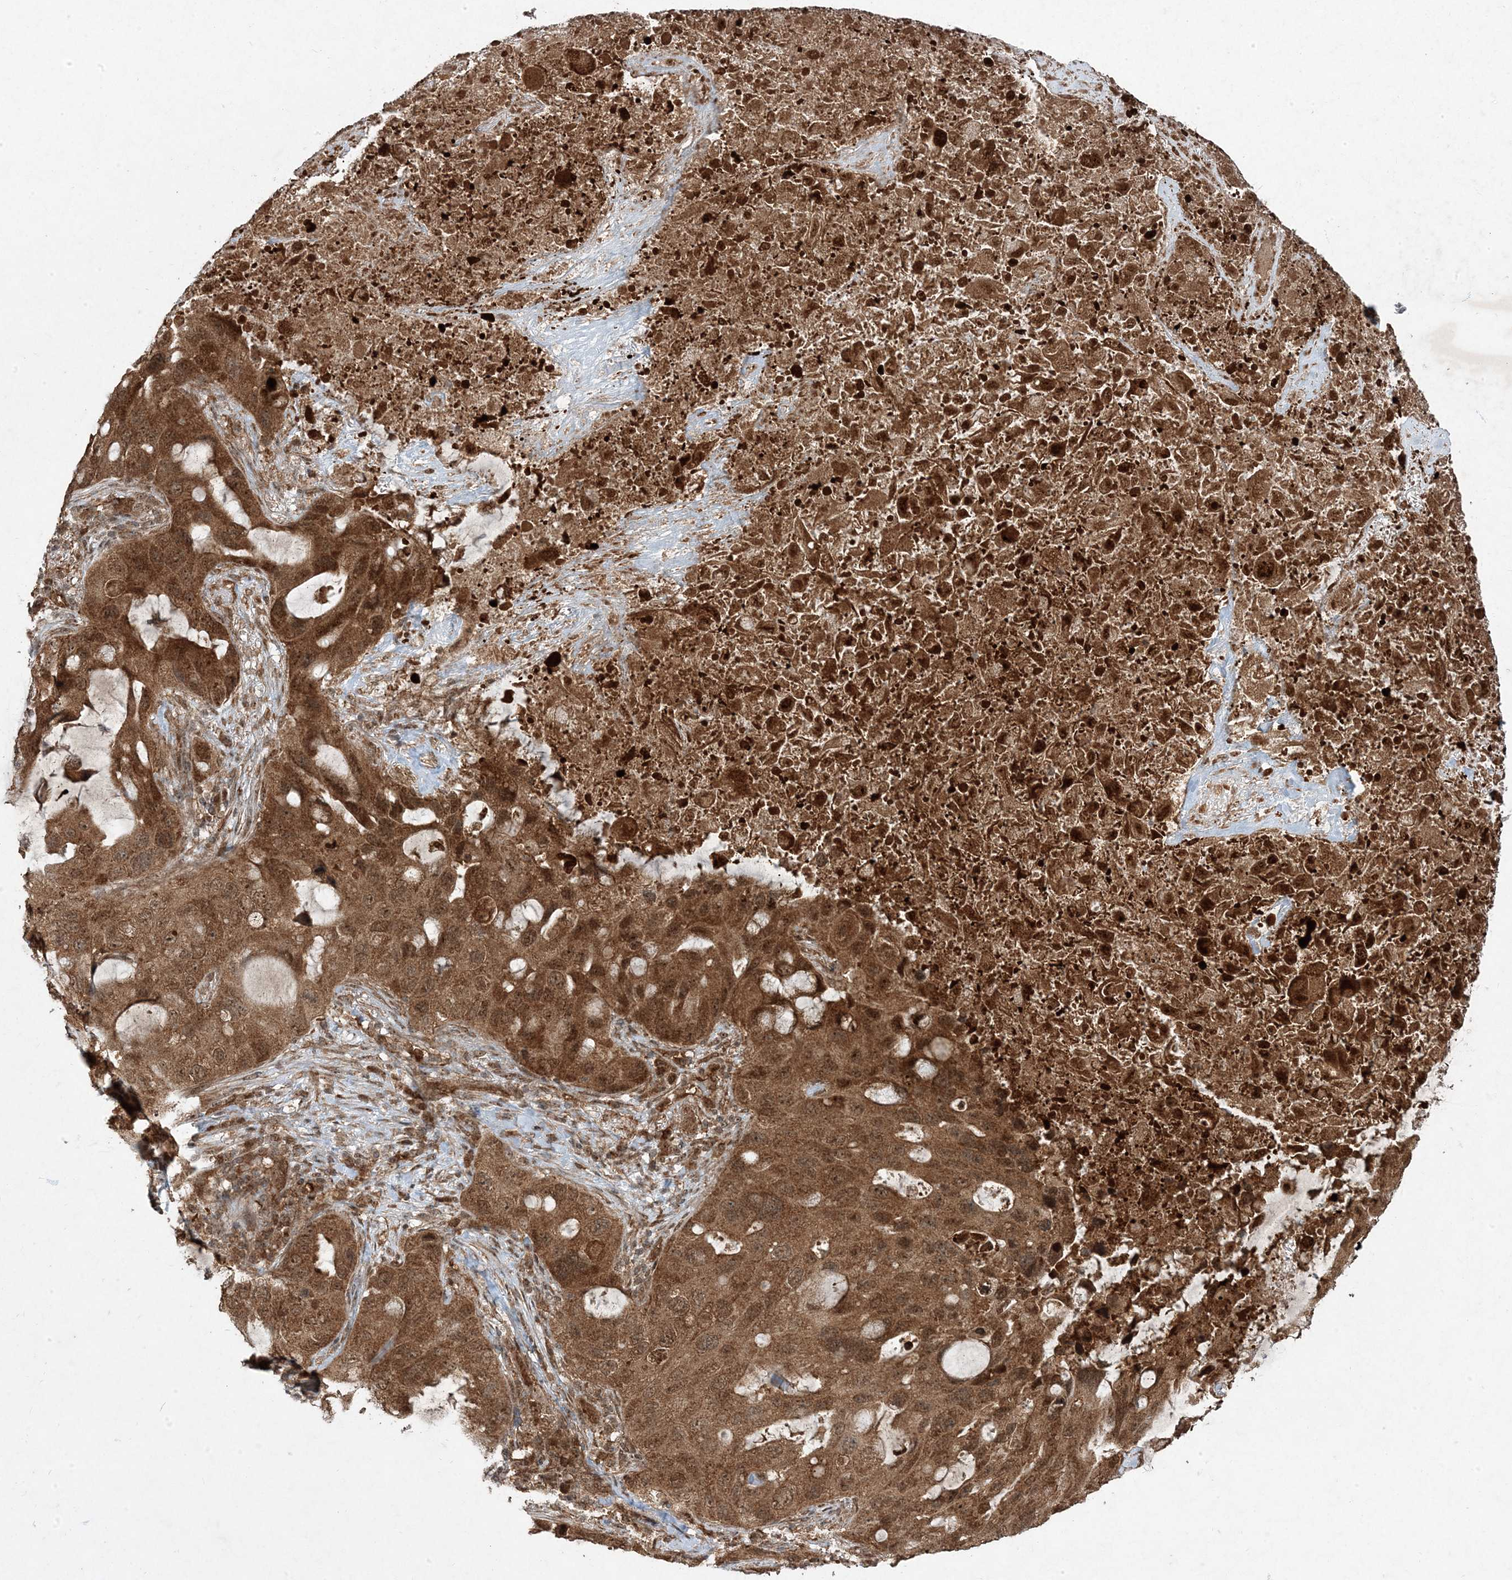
{"staining": {"intensity": "moderate", "quantity": ">75%", "location": "cytoplasmic/membranous,nuclear"}, "tissue": "lung cancer", "cell_type": "Tumor cells", "image_type": "cancer", "snomed": [{"axis": "morphology", "description": "Squamous cell carcinoma, NOS"}, {"axis": "topography", "description": "Lung"}], "caption": "Tumor cells demonstrate medium levels of moderate cytoplasmic/membranous and nuclear positivity in approximately >75% of cells in human squamous cell carcinoma (lung).", "gene": "PLEKHM2", "patient": {"sex": "female", "age": 73}}